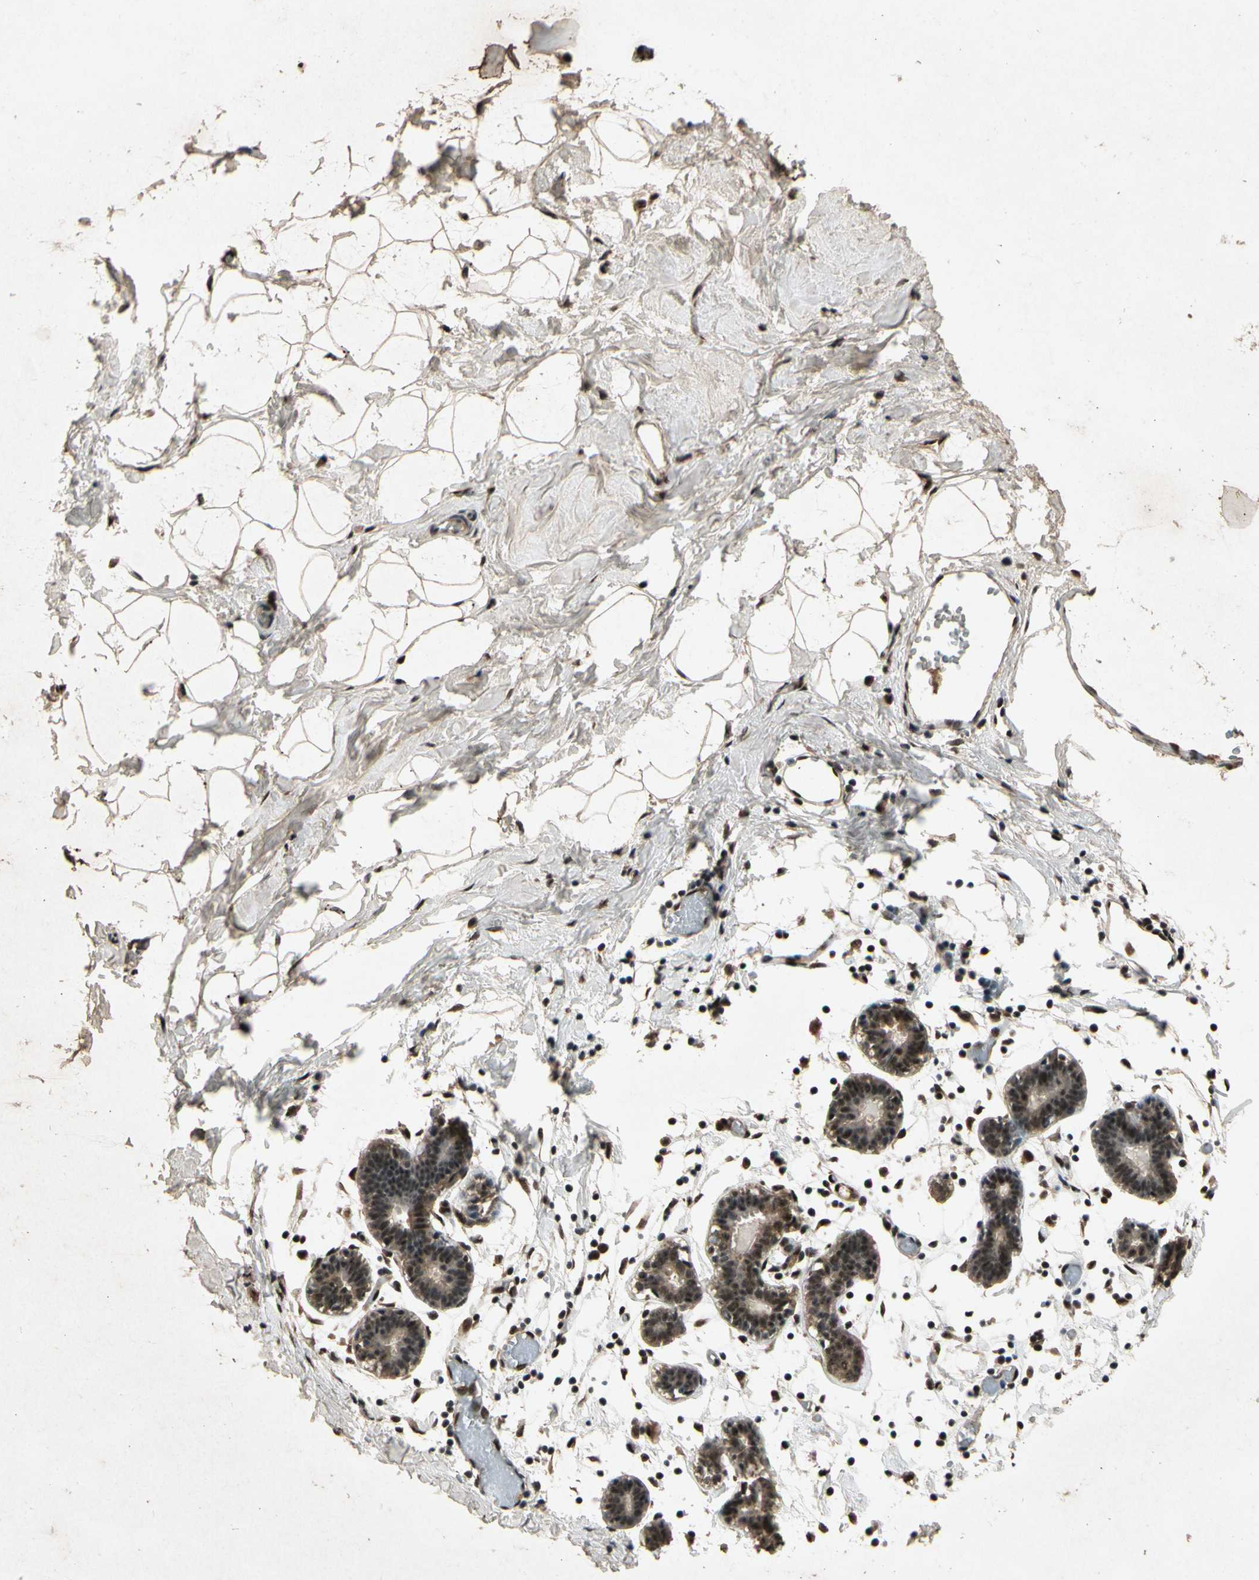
{"staining": {"intensity": "moderate", "quantity": ">75%", "location": "cytoplasmic/membranous,nuclear"}, "tissue": "breast", "cell_type": "Adipocytes", "image_type": "normal", "snomed": [{"axis": "morphology", "description": "Normal tissue, NOS"}, {"axis": "topography", "description": "Breast"}], "caption": "DAB immunohistochemical staining of benign breast reveals moderate cytoplasmic/membranous,nuclear protein expression in about >75% of adipocytes.", "gene": "PML", "patient": {"sex": "female", "age": 27}}